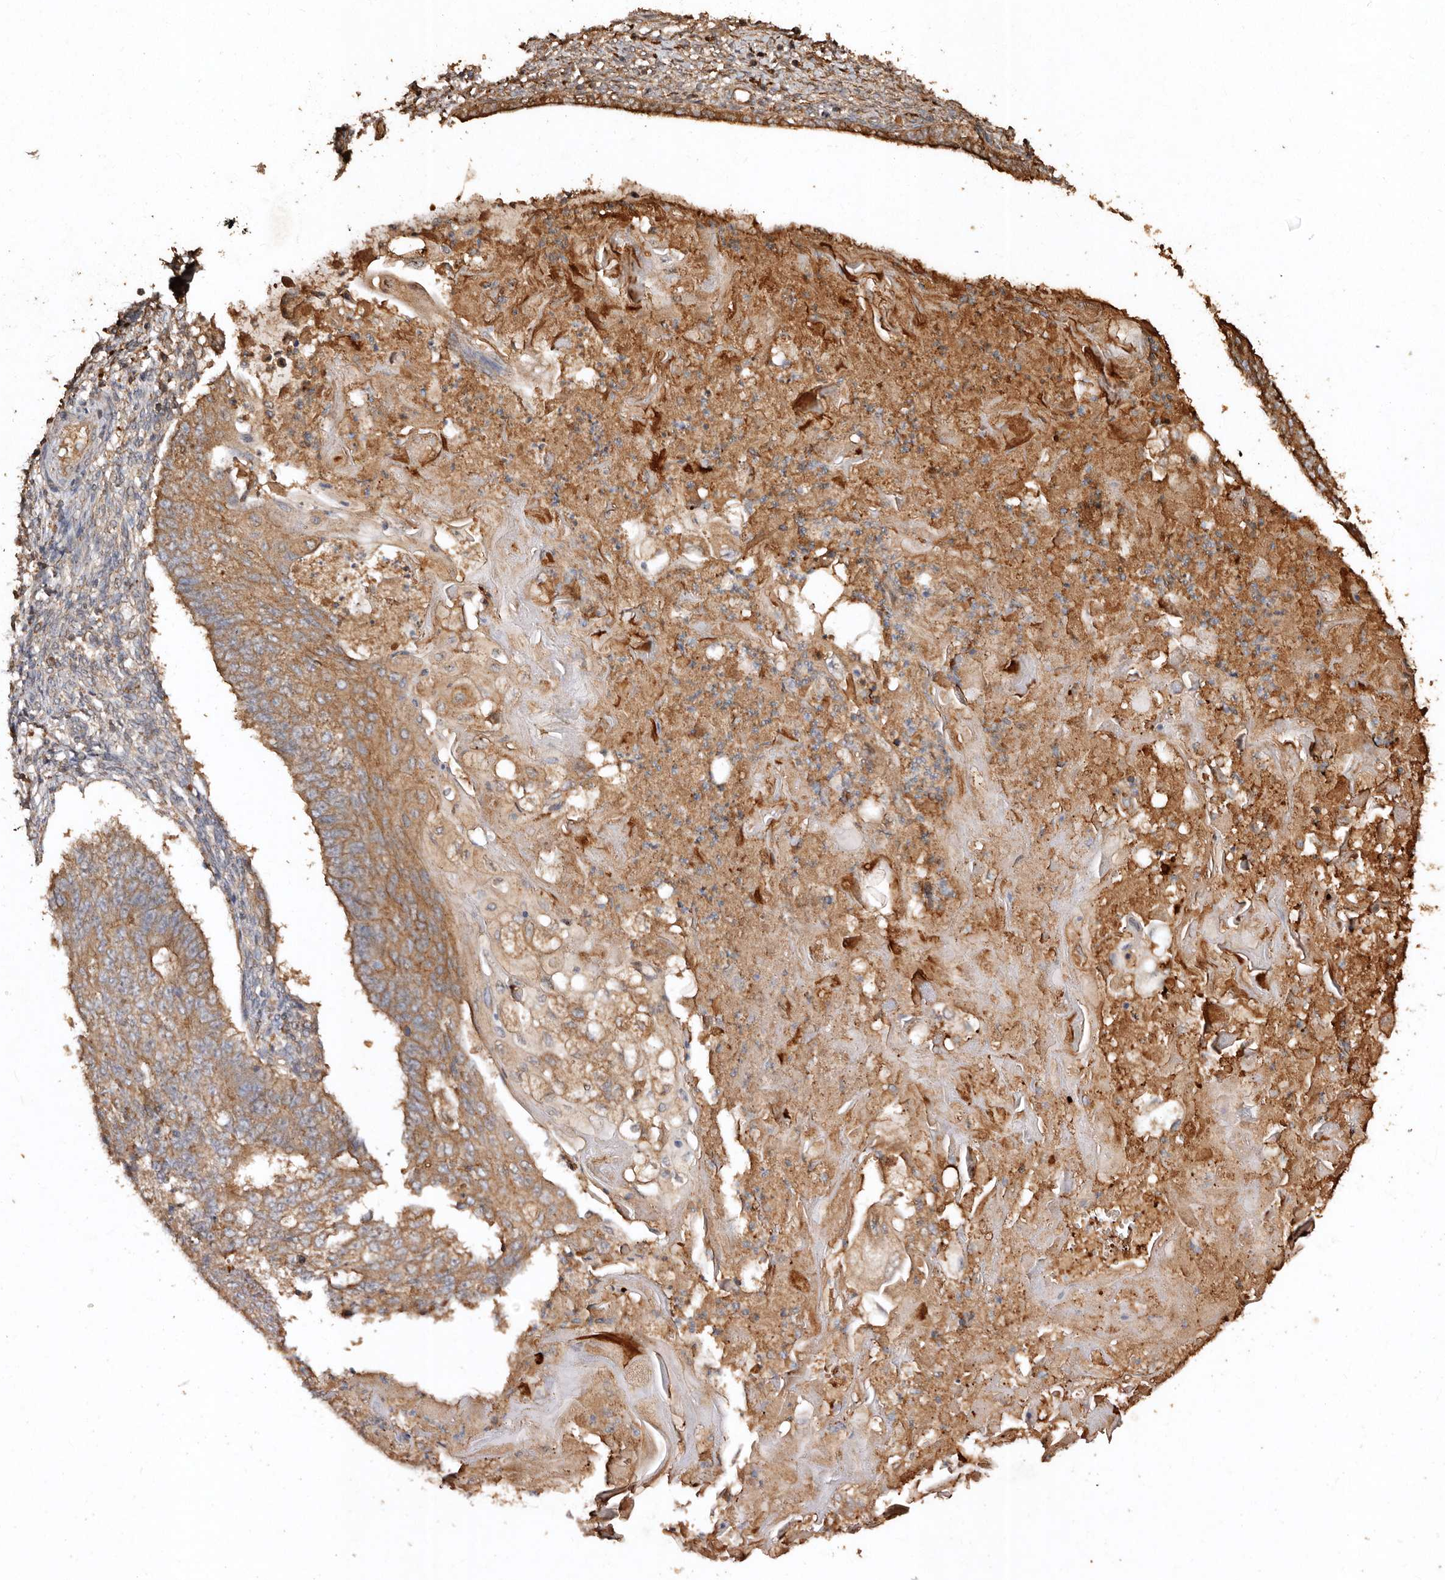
{"staining": {"intensity": "moderate", "quantity": ">75%", "location": "cytoplasmic/membranous"}, "tissue": "endometrial cancer", "cell_type": "Tumor cells", "image_type": "cancer", "snomed": [{"axis": "morphology", "description": "Adenocarcinoma, NOS"}, {"axis": "topography", "description": "Endometrium"}], "caption": "DAB (3,3'-diaminobenzidine) immunohistochemical staining of adenocarcinoma (endometrial) exhibits moderate cytoplasmic/membranous protein expression in approximately >75% of tumor cells.", "gene": "FARS2", "patient": {"sex": "female", "age": 32}}